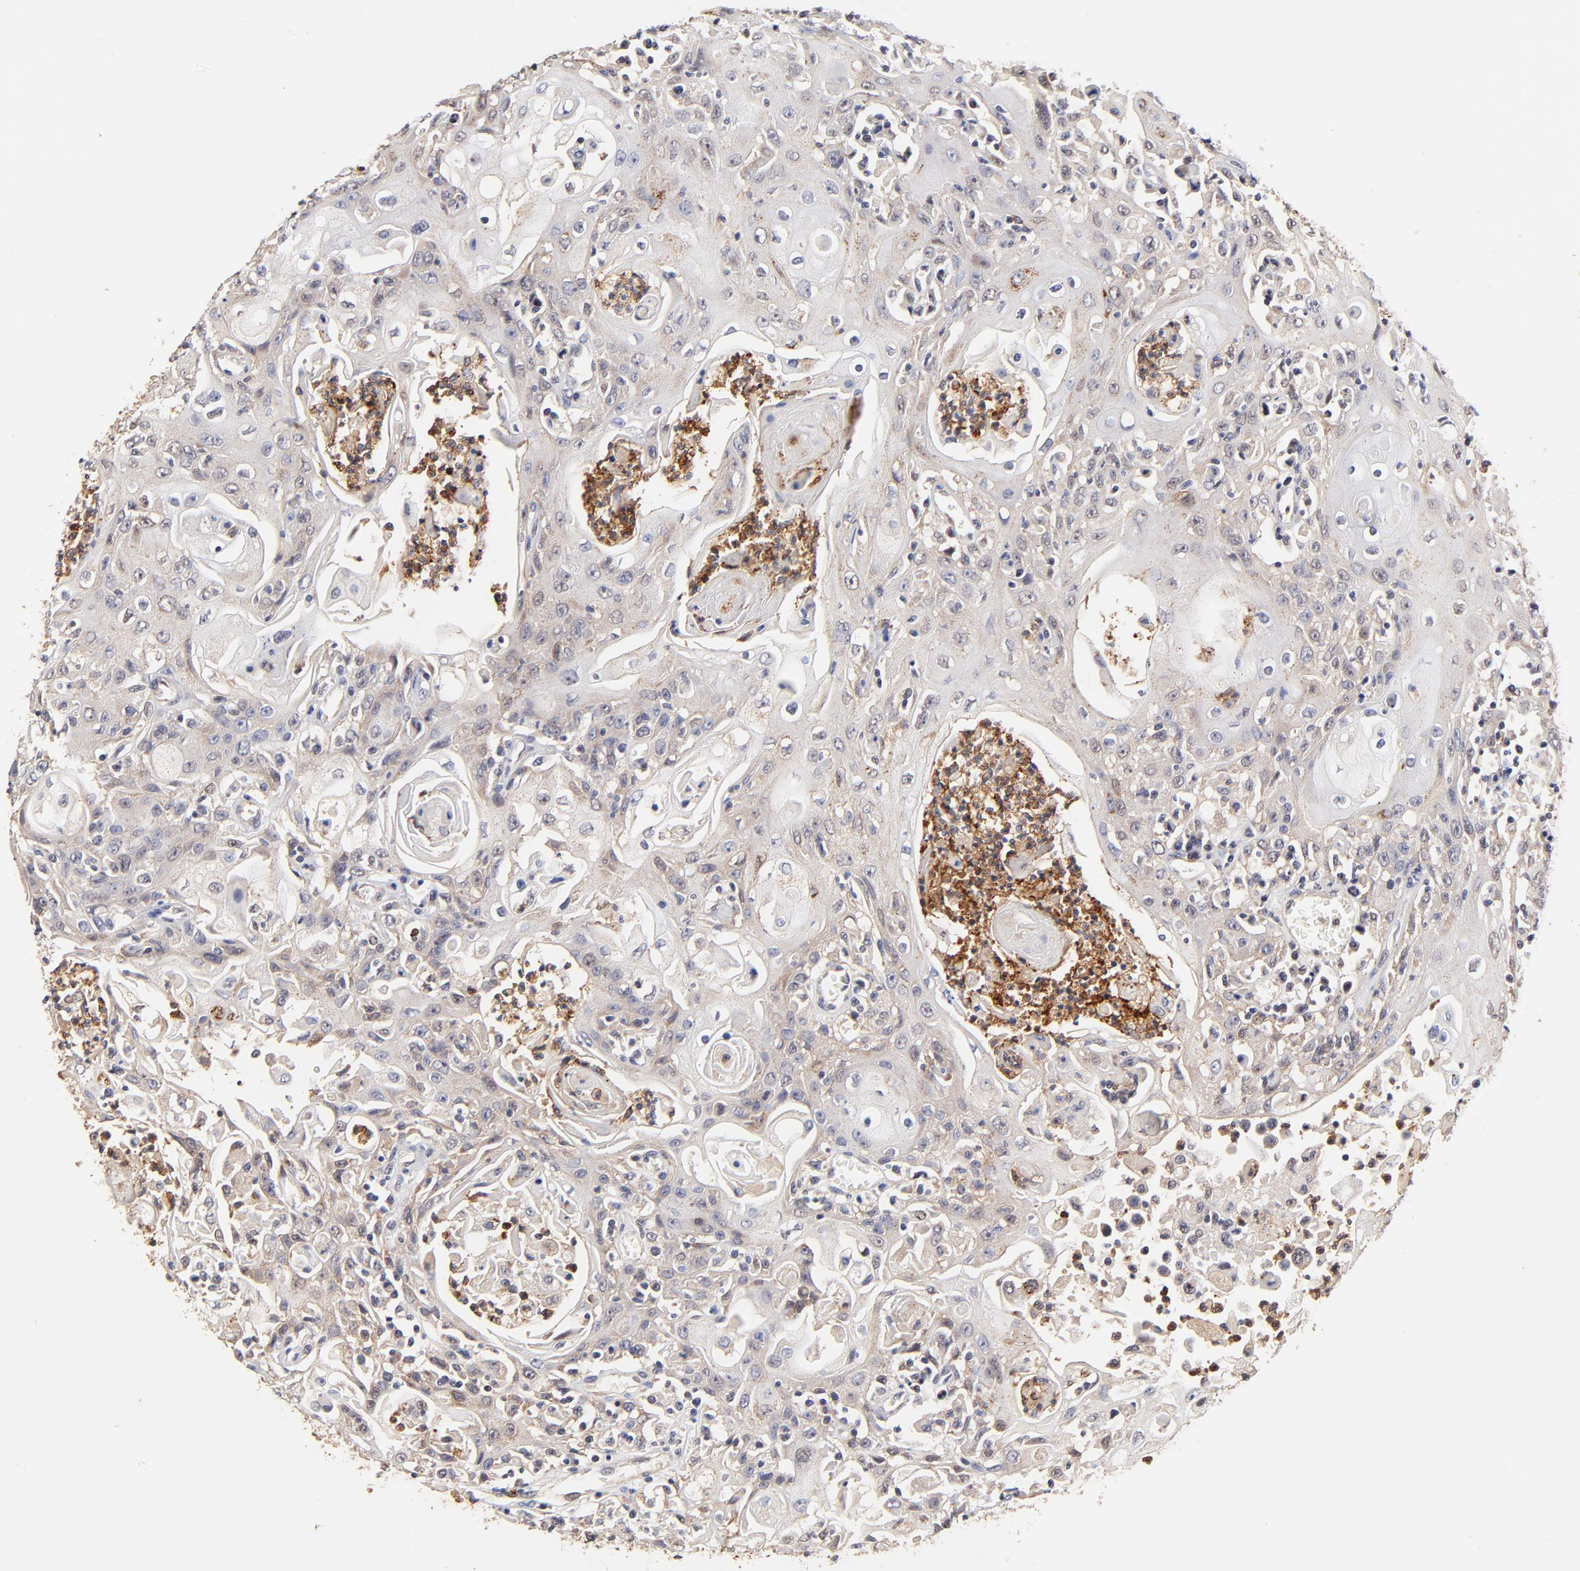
{"staining": {"intensity": "weak", "quantity": "<25%", "location": "cytoplasmic/membranous"}, "tissue": "head and neck cancer", "cell_type": "Tumor cells", "image_type": "cancer", "snomed": [{"axis": "morphology", "description": "Squamous cell carcinoma, NOS"}, {"axis": "topography", "description": "Oral tissue"}, {"axis": "topography", "description": "Head-Neck"}], "caption": "IHC histopathology image of squamous cell carcinoma (head and neck) stained for a protein (brown), which demonstrates no staining in tumor cells.", "gene": "PTK7", "patient": {"sex": "female", "age": 76}}